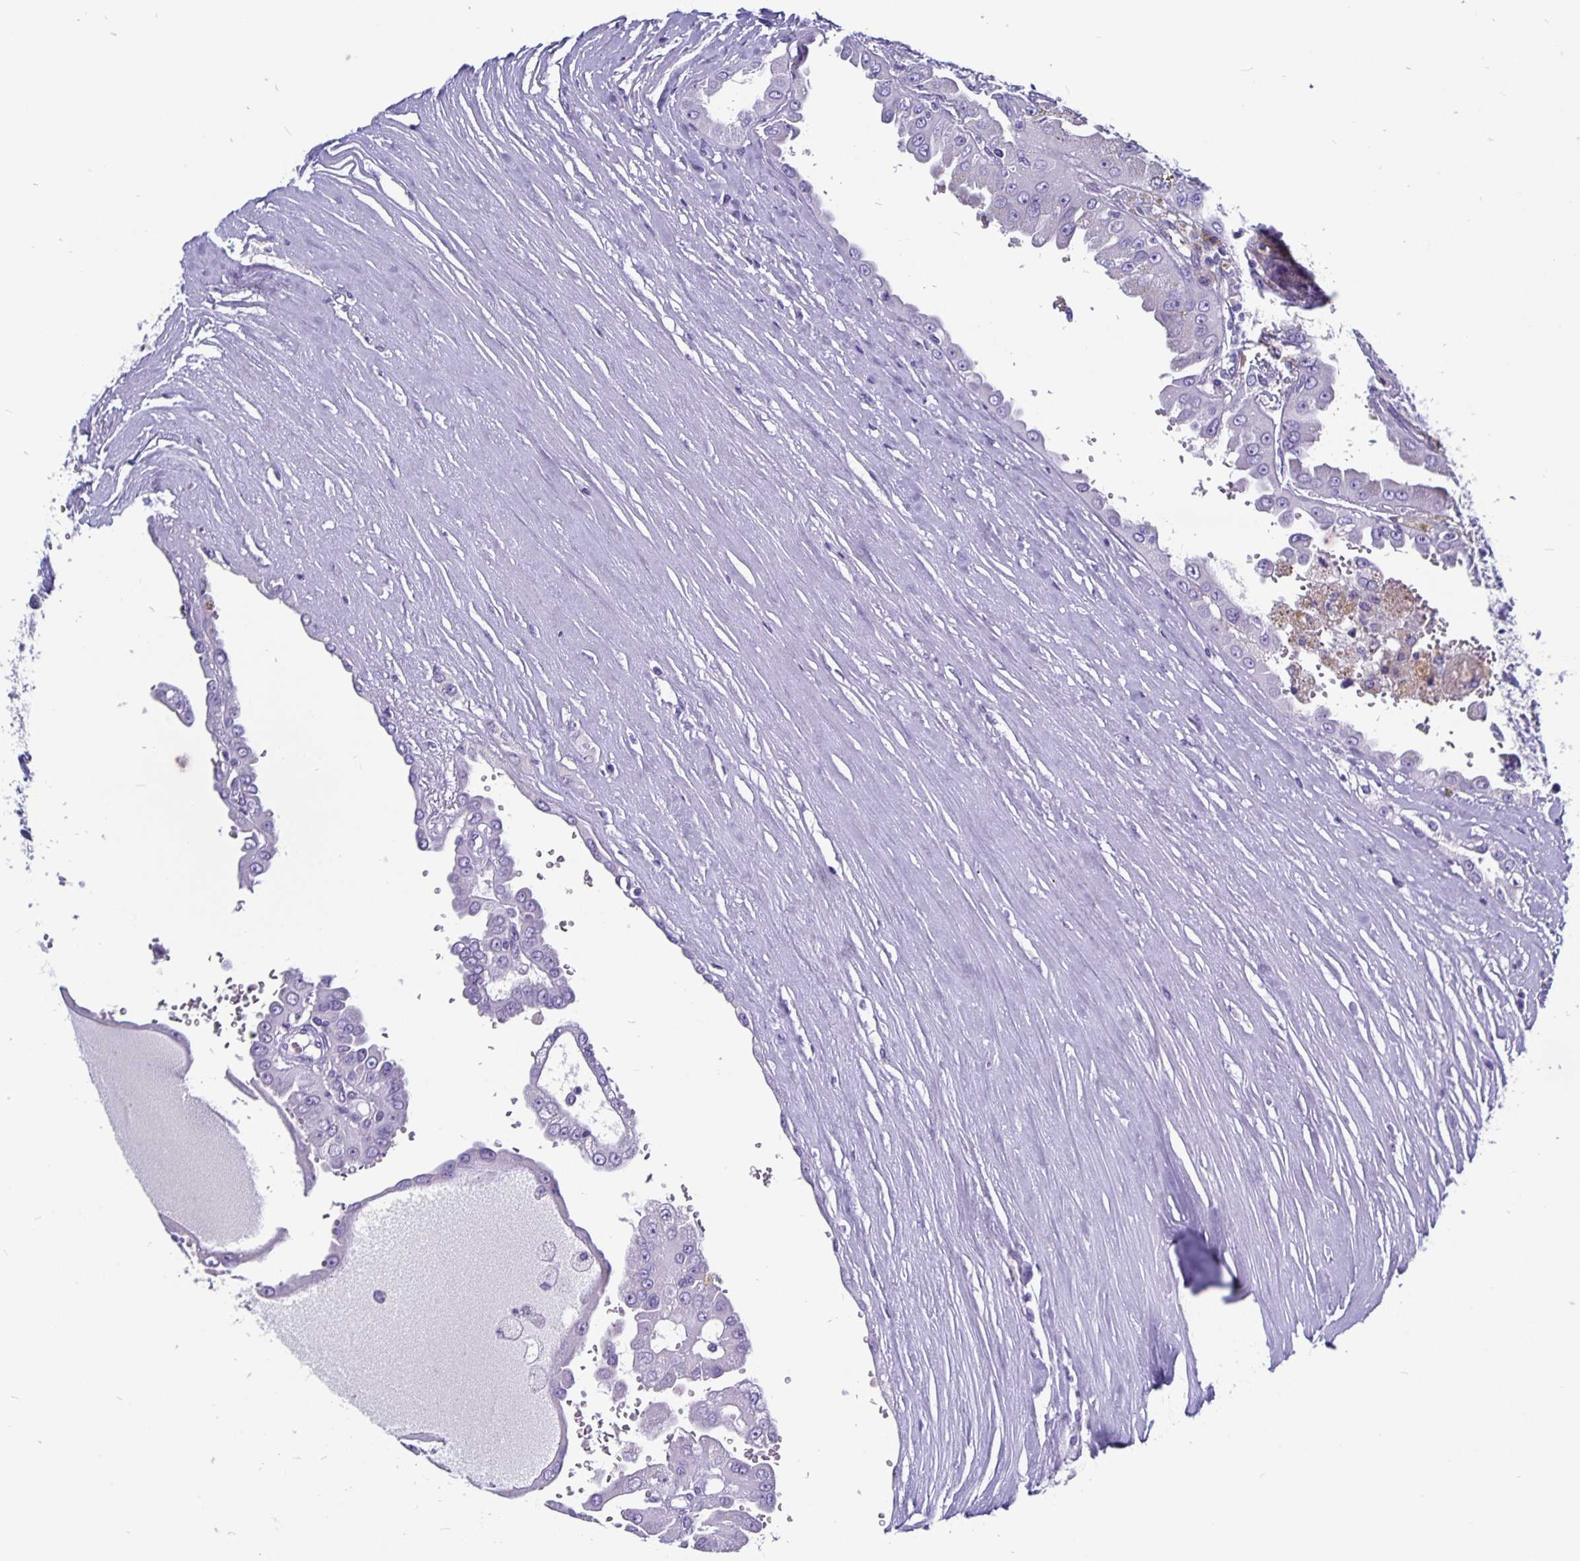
{"staining": {"intensity": "negative", "quantity": "none", "location": "none"}, "tissue": "renal cancer", "cell_type": "Tumor cells", "image_type": "cancer", "snomed": [{"axis": "morphology", "description": "Adenocarcinoma, NOS"}, {"axis": "topography", "description": "Kidney"}], "caption": "This is an IHC micrograph of human renal cancer. There is no expression in tumor cells.", "gene": "ODF3B", "patient": {"sex": "male", "age": 58}}